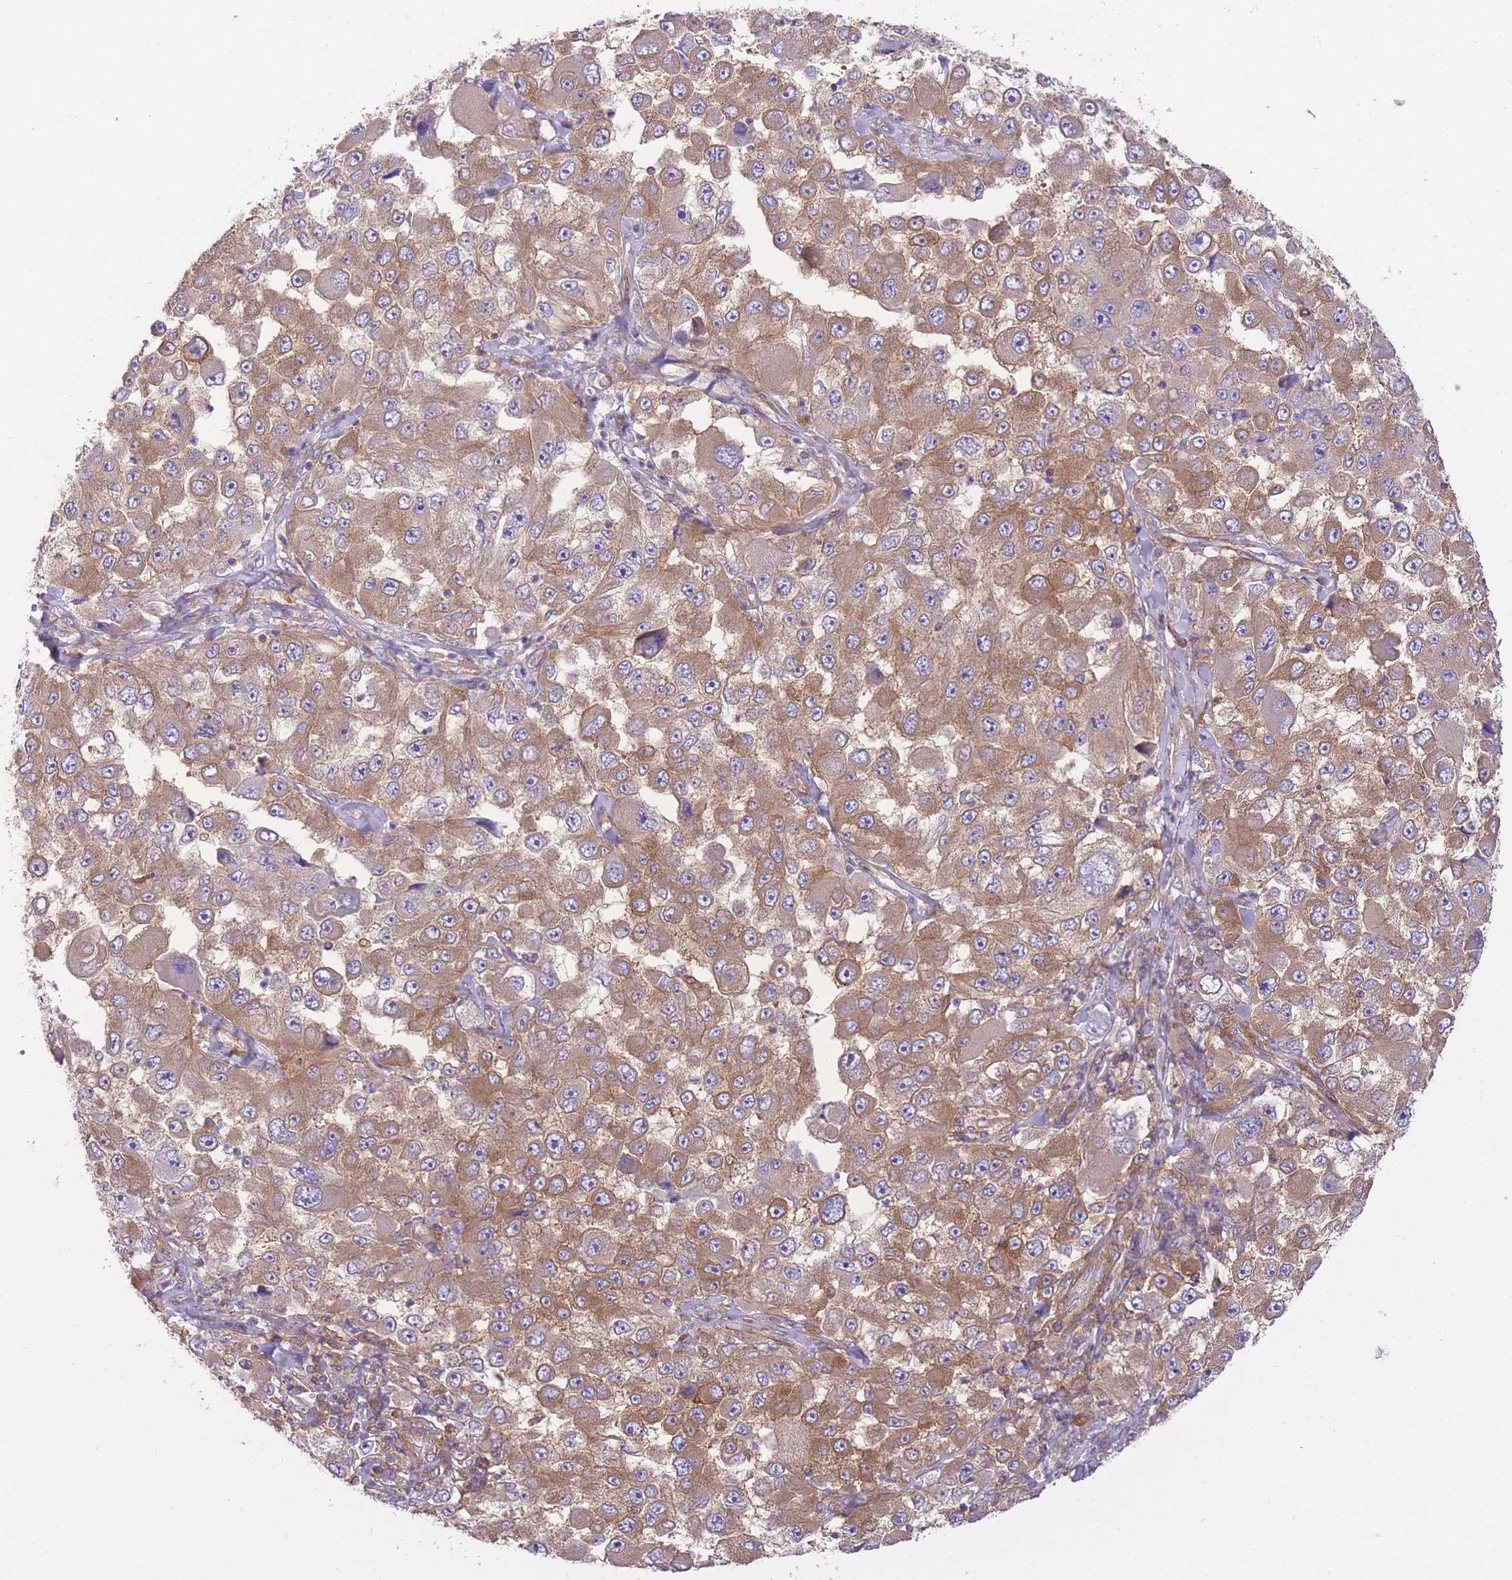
{"staining": {"intensity": "moderate", "quantity": ">75%", "location": "cytoplasmic/membranous"}, "tissue": "melanoma", "cell_type": "Tumor cells", "image_type": "cancer", "snomed": [{"axis": "morphology", "description": "Malignant melanoma, Metastatic site"}, {"axis": "topography", "description": "Lymph node"}], "caption": "A medium amount of moderate cytoplasmic/membranous positivity is present in approximately >75% of tumor cells in malignant melanoma (metastatic site) tissue.", "gene": "PRKAR1A", "patient": {"sex": "male", "age": 62}}